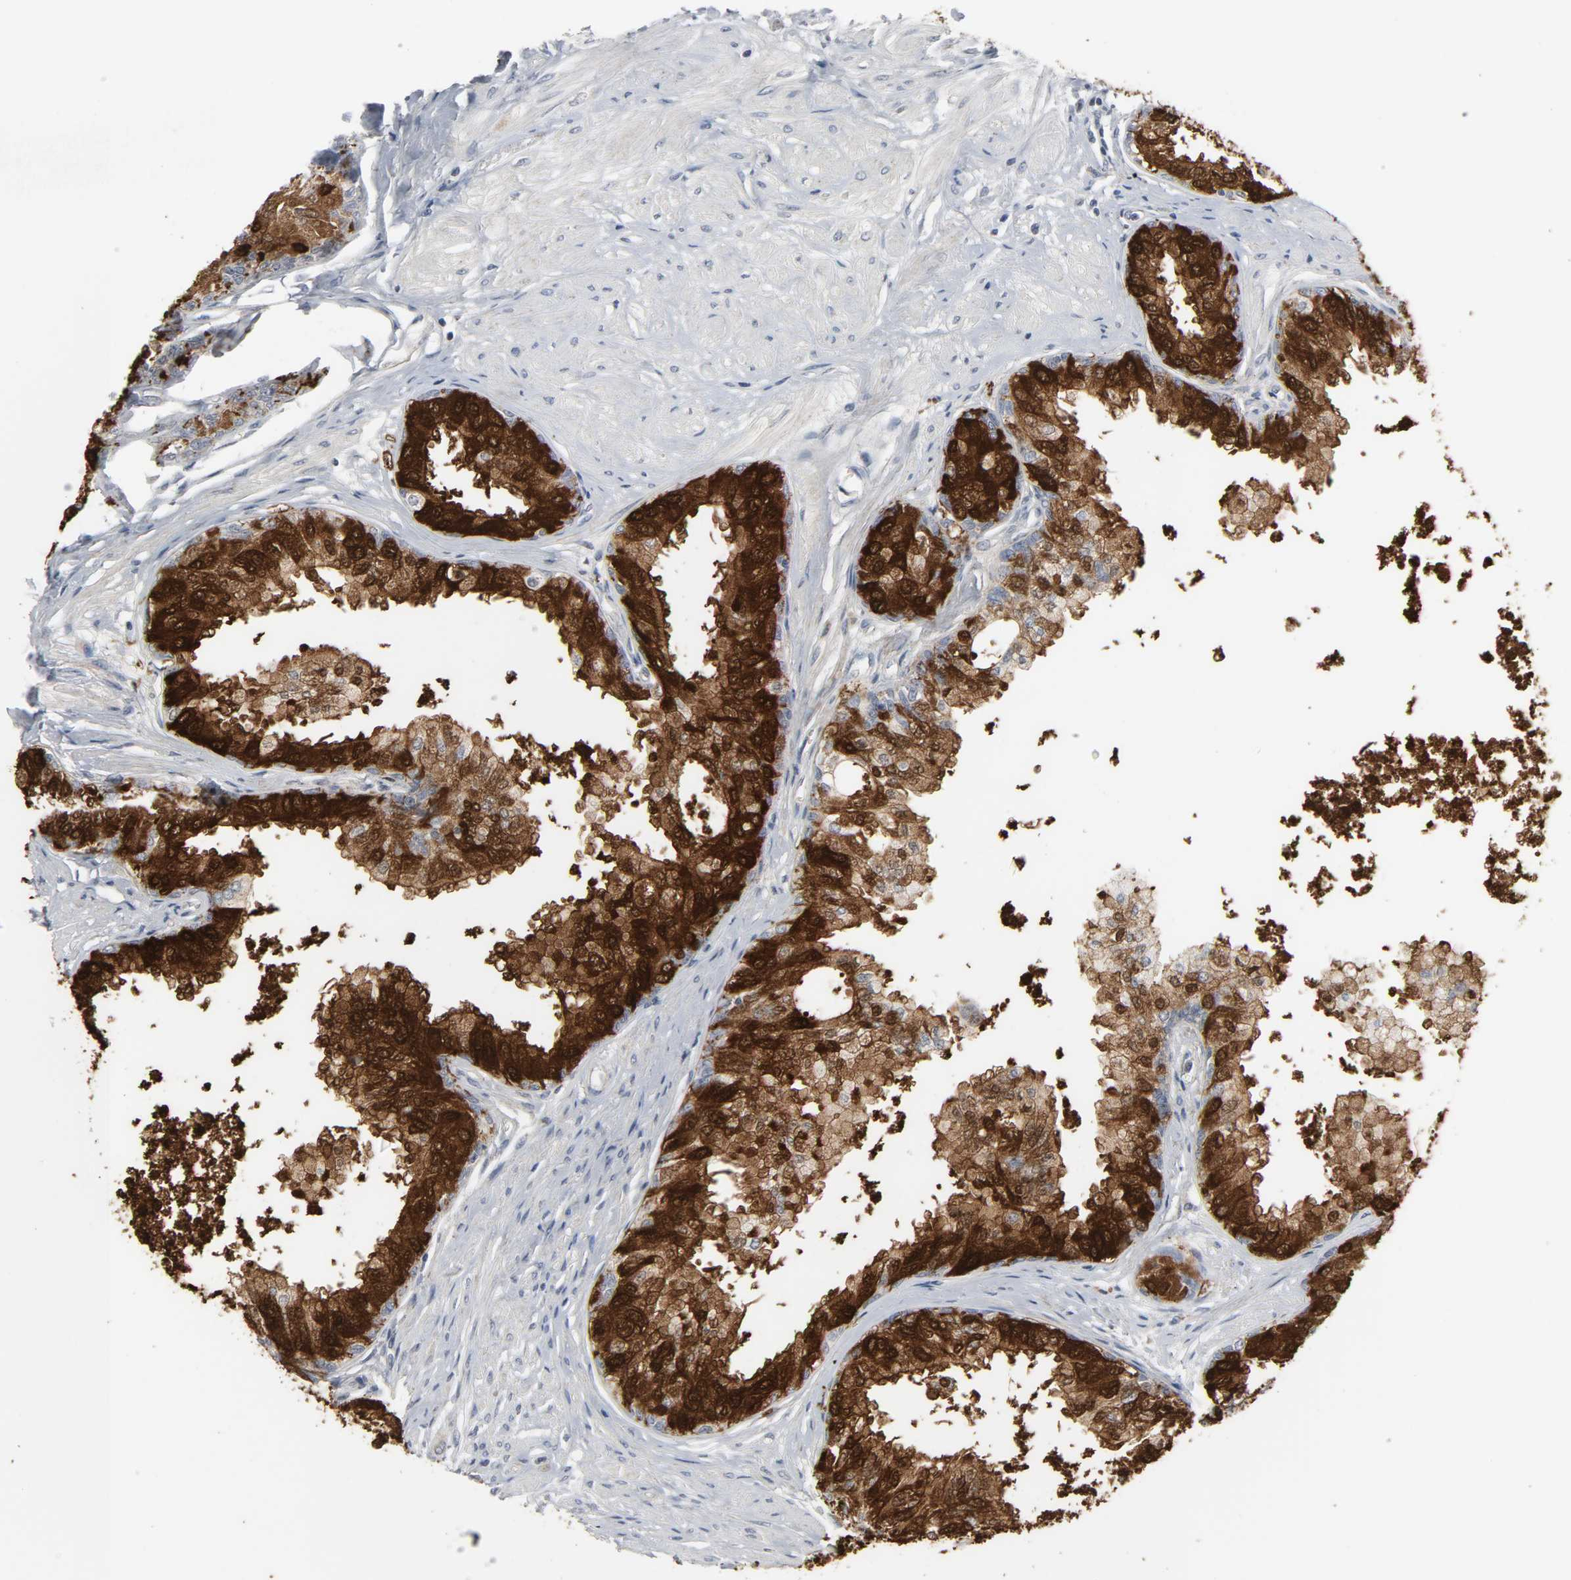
{"staining": {"intensity": "strong", "quantity": ">75%", "location": "cytoplasmic/membranous"}, "tissue": "prostate", "cell_type": "Glandular cells", "image_type": "normal", "snomed": [{"axis": "morphology", "description": "Normal tissue, NOS"}, {"axis": "topography", "description": "Prostate"}, {"axis": "topography", "description": "Seminal veicle"}], "caption": "Protein staining of benign prostate exhibits strong cytoplasmic/membranous staining in about >75% of glandular cells.", "gene": "CLIP1", "patient": {"sex": "male", "age": 60}}